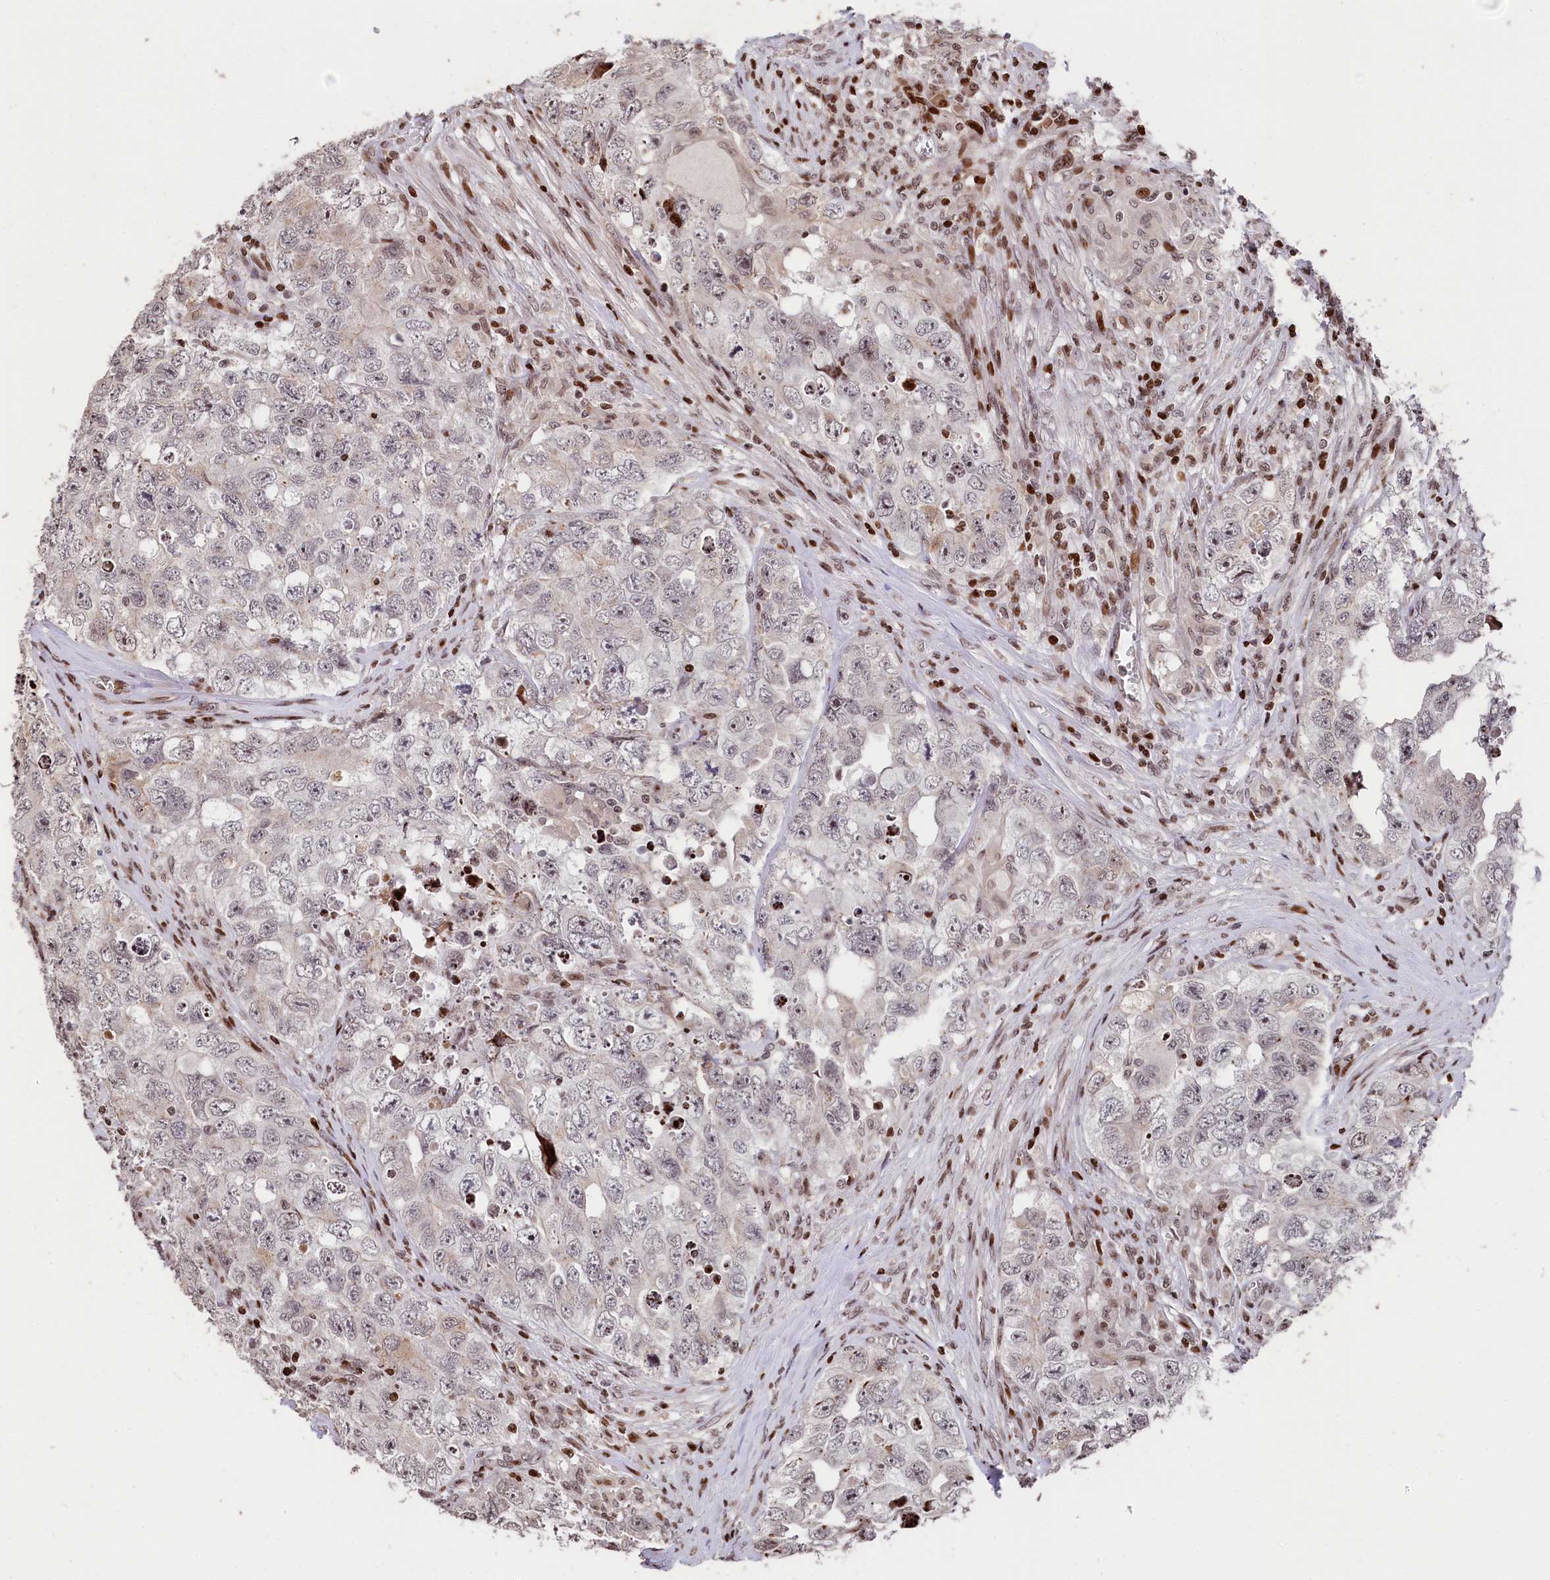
{"staining": {"intensity": "negative", "quantity": "none", "location": "none"}, "tissue": "testis cancer", "cell_type": "Tumor cells", "image_type": "cancer", "snomed": [{"axis": "morphology", "description": "Seminoma, NOS"}, {"axis": "morphology", "description": "Carcinoma, Embryonal, NOS"}, {"axis": "topography", "description": "Testis"}], "caption": "High magnification brightfield microscopy of embryonal carcinoma (testis) stained with DAB (3,3'-diaminobenzidine) (brown) and counterstained with hematoxylin (blue): tumor cells show no significant staining.", "gene": "MCF2L2", "patient": {"sex": "male", "age": 43}}